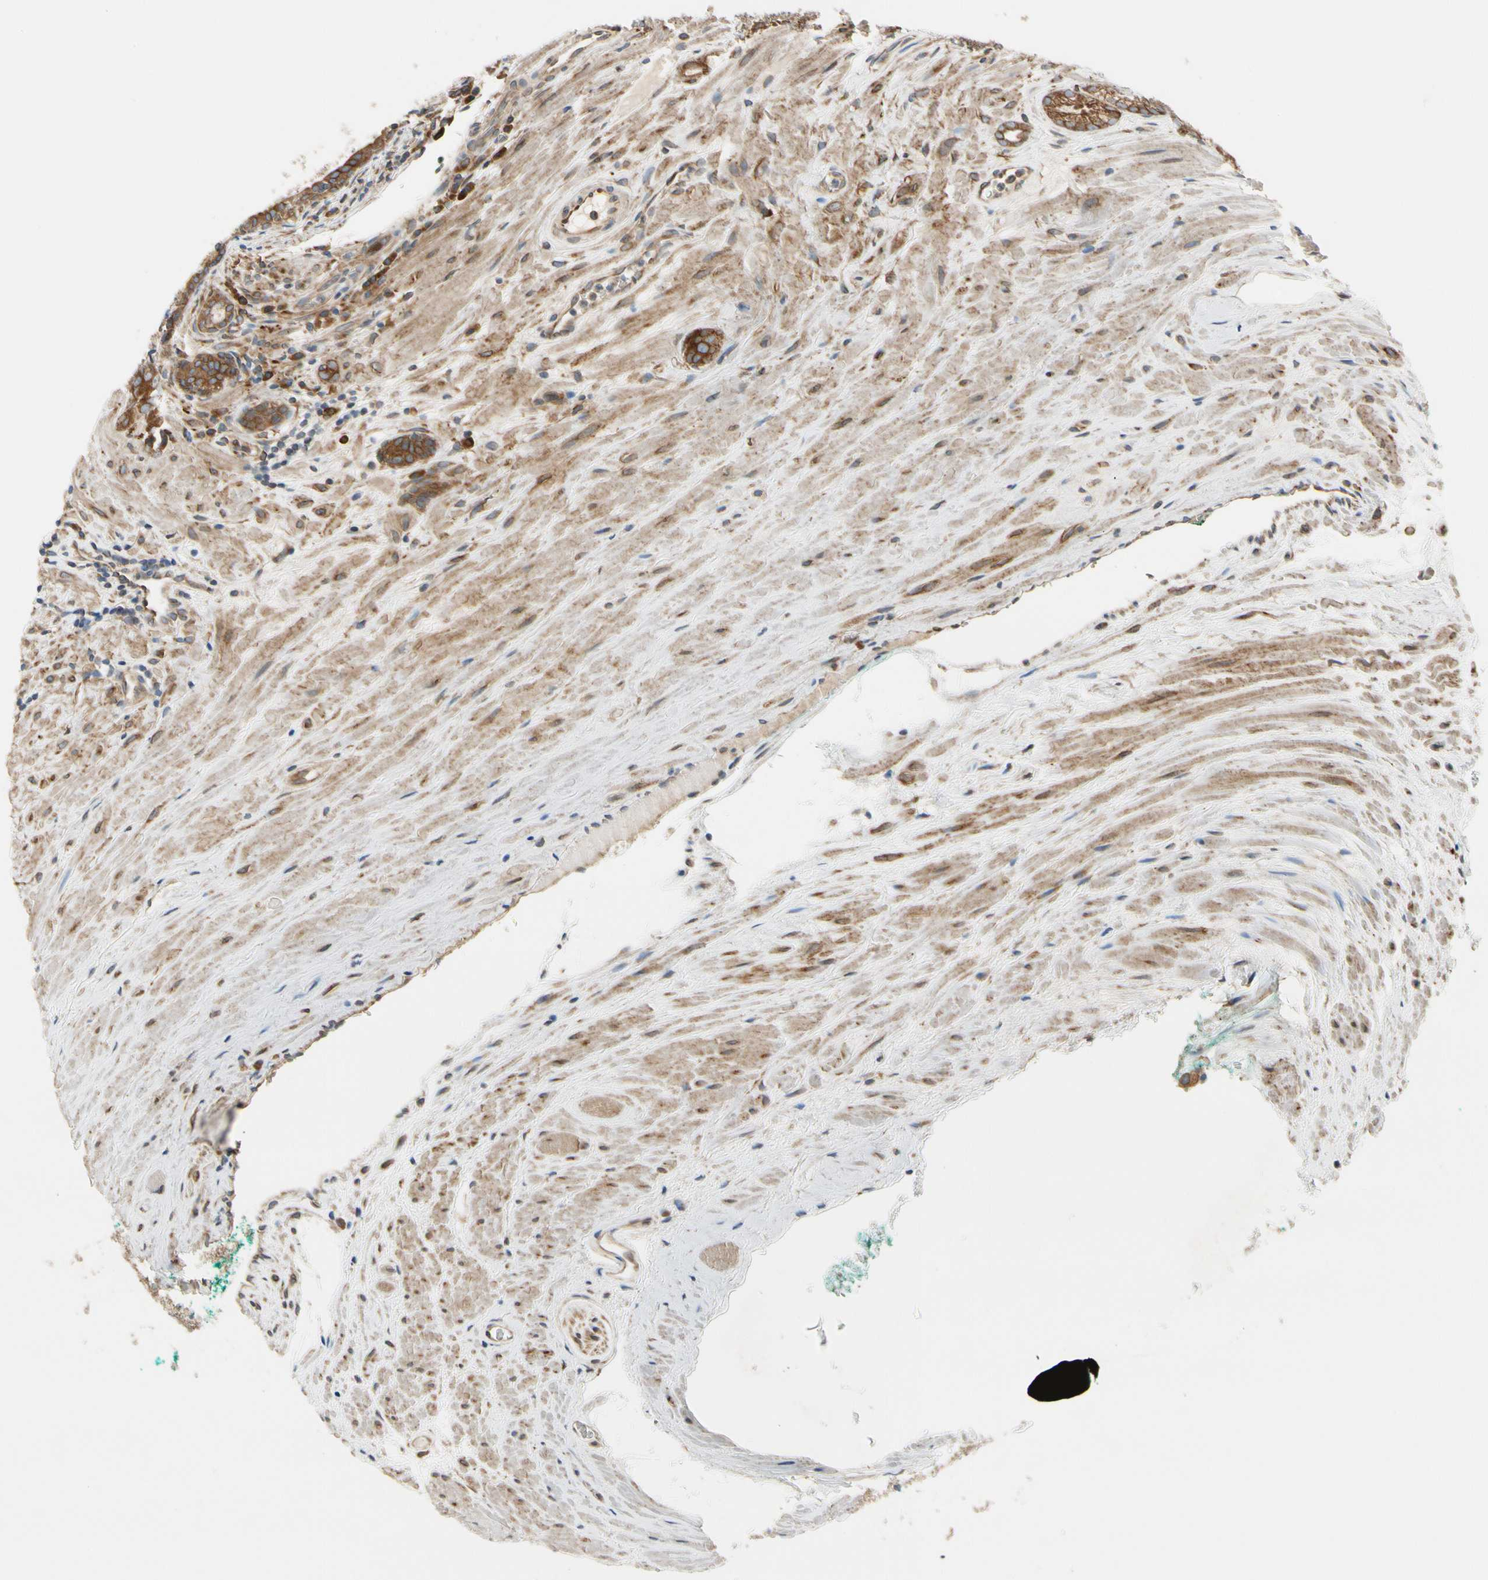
{"staining": {"intensity": "strong", "quantity": ">75%", "location": "cytoplasmic/membranous"}, "tissue": "prostate cancer", "cell_type": "Tumor cells", "image_type": "cancer", "snomed": [{"axis": "morphology", "description": "Adenocarcinoma, Low grade"}, {"axis": "topography", "description": "Prostate"}], "caption": "Strong cytoplasmic/membranous expression for a protein is present in approximately >75% of tumor cells of prostate cancer (adenocarcinoma (low-grade)) using IHC.", "gene": "CLCC1", "patient": {"sex": "male", "age": 57}}